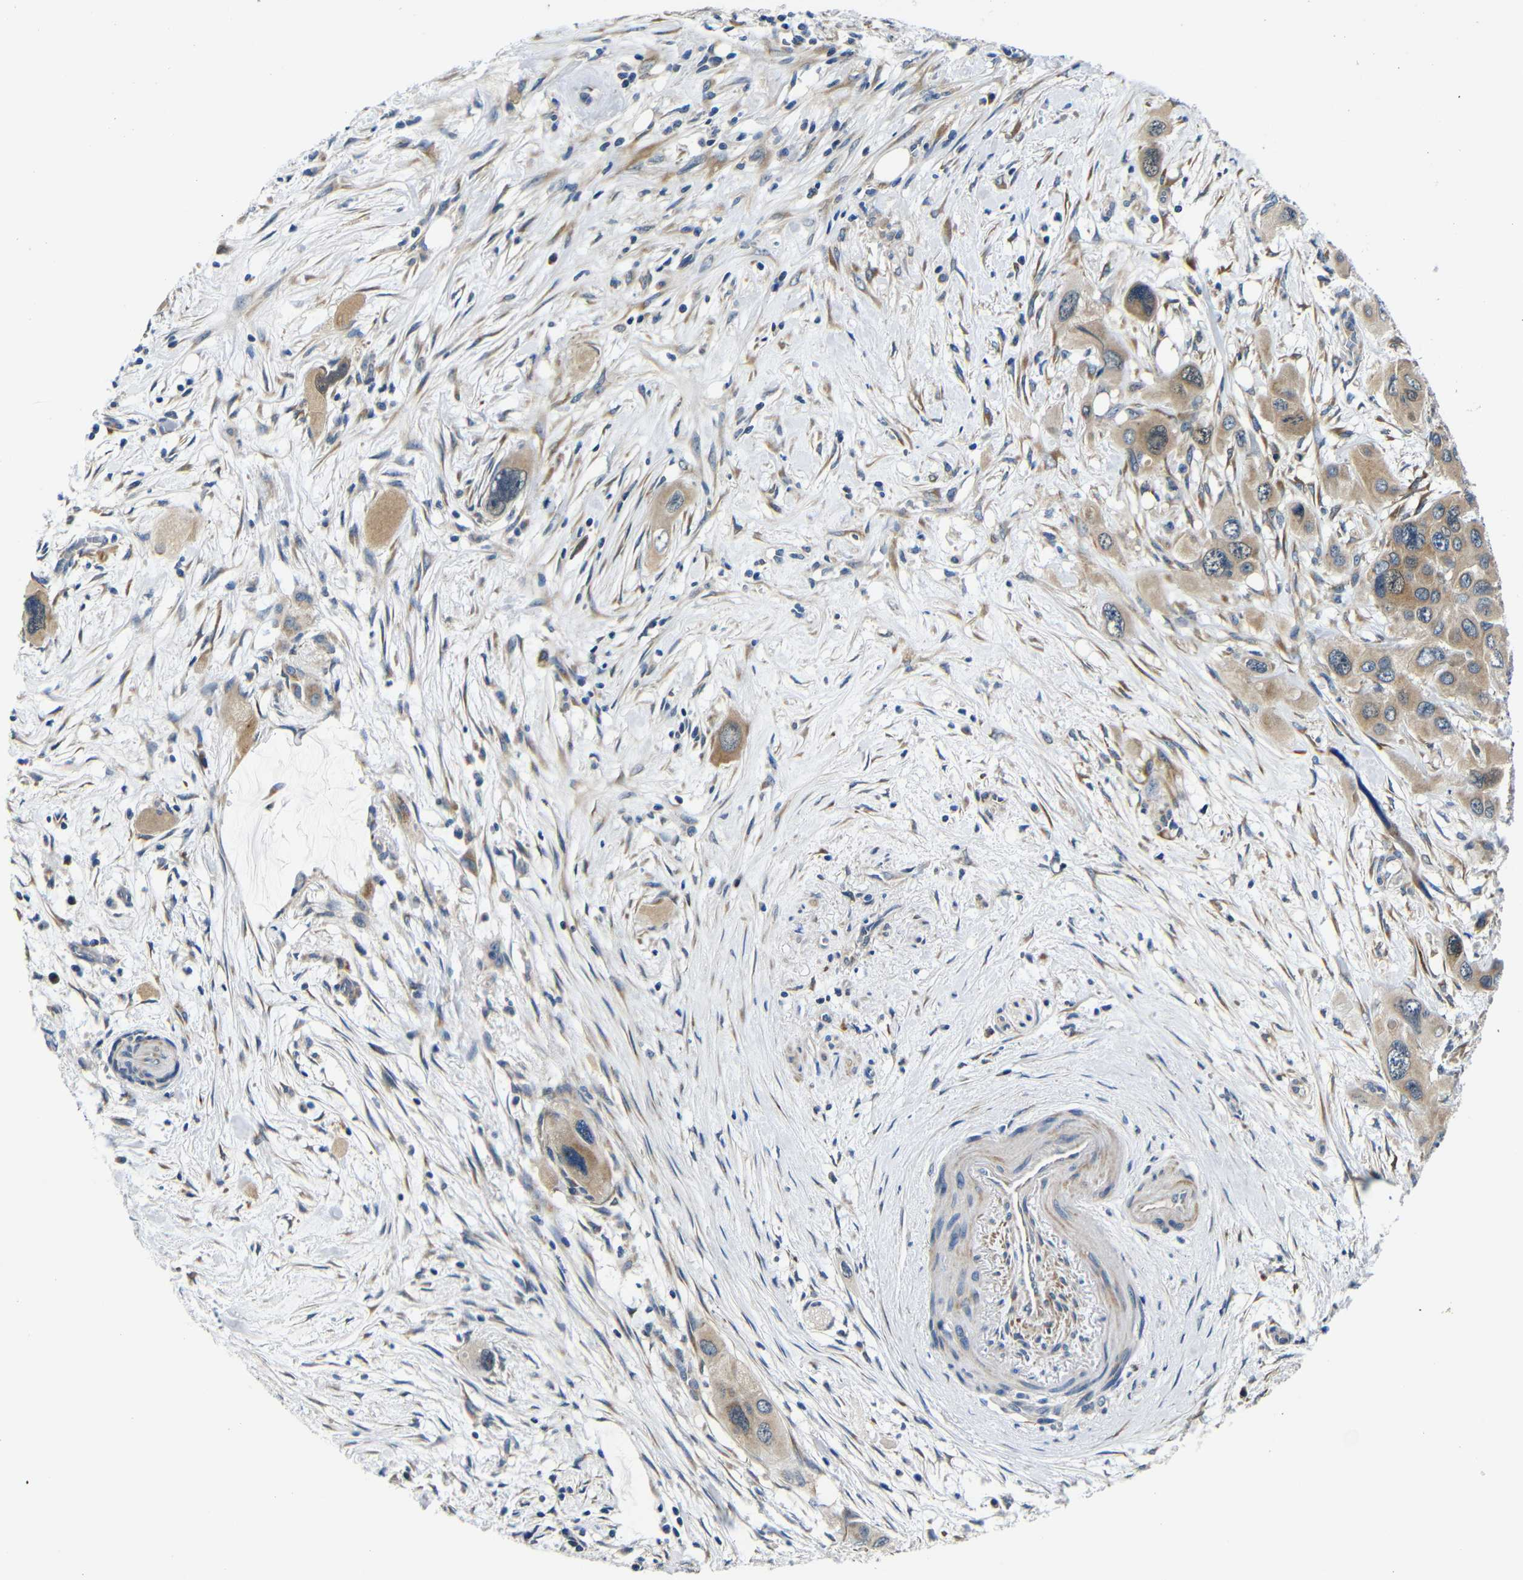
{"staining": {"intensity": "moderate", "quantity": ">75%", "location": "cytoplasmic/membranous"}, "tissue": "pancreatic cancer", "cell_type": "Tumor cells", "image_type": "cancer", "snomed": [{"axis": "morphology", "description": "Adenocarcinoma, NOS"}, {"axis": "topography", "description": "Pancreas"}], "caption": "Pancreatic cancer stained with a protein marker demonstrates moderate staining in tumor cells.", "gene": "FKBP14", "patient": {"sex": "male", "age": 73}}